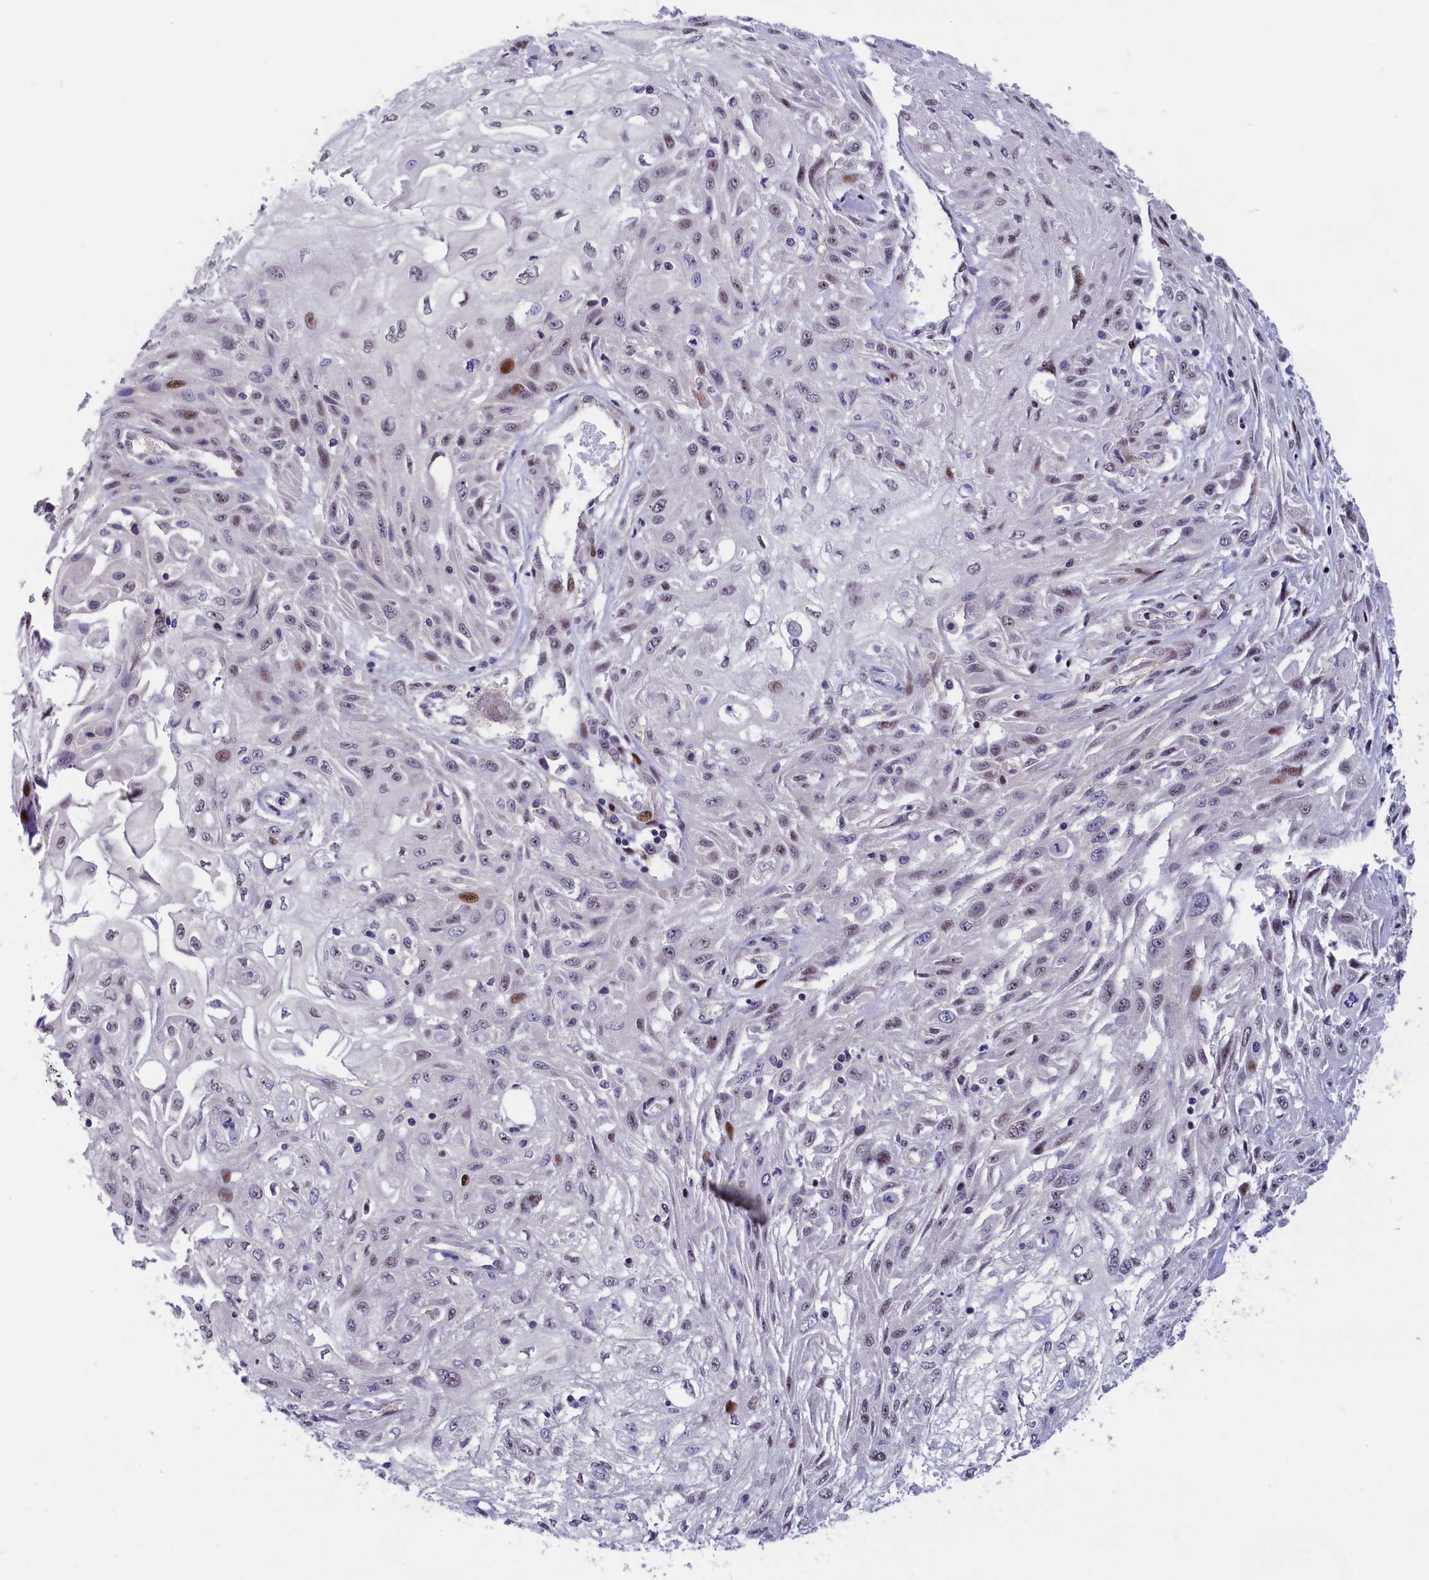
{"staining": {"intensity": "moderate", "quantity": "<25%", "location": "nuclear"}, "tissue": "skin cancer", "cell_type": "Tumor cells", "image_type": "cancer", "snomed": [{"axis": "morphology", "description": "Squamous cell carcinoma, NOS"}, {"axis": "morphology", "description": "Squamous cell carcinoma, metastatic, NOS"}, {"axis": "topography", "description": "Skin"}, {"axis": "topography", "description": "Lymph node"}], "caption": "A high-resolution photomicrograph shows immunohistochemistry (IHC) staining of skin squamous cell carcinoma, which shows moderate nuclear staining in approximately <25% of tumor cells. The staining was performed using DAB (3,3'-diaminobenzidine) to visualize the protein expression in brown, while the nuclei were stained in blue with hematoxylin (Magnification: 20x).", "gene": "ANKRD34B", "patient": {"sex": "male", "age": 75}}